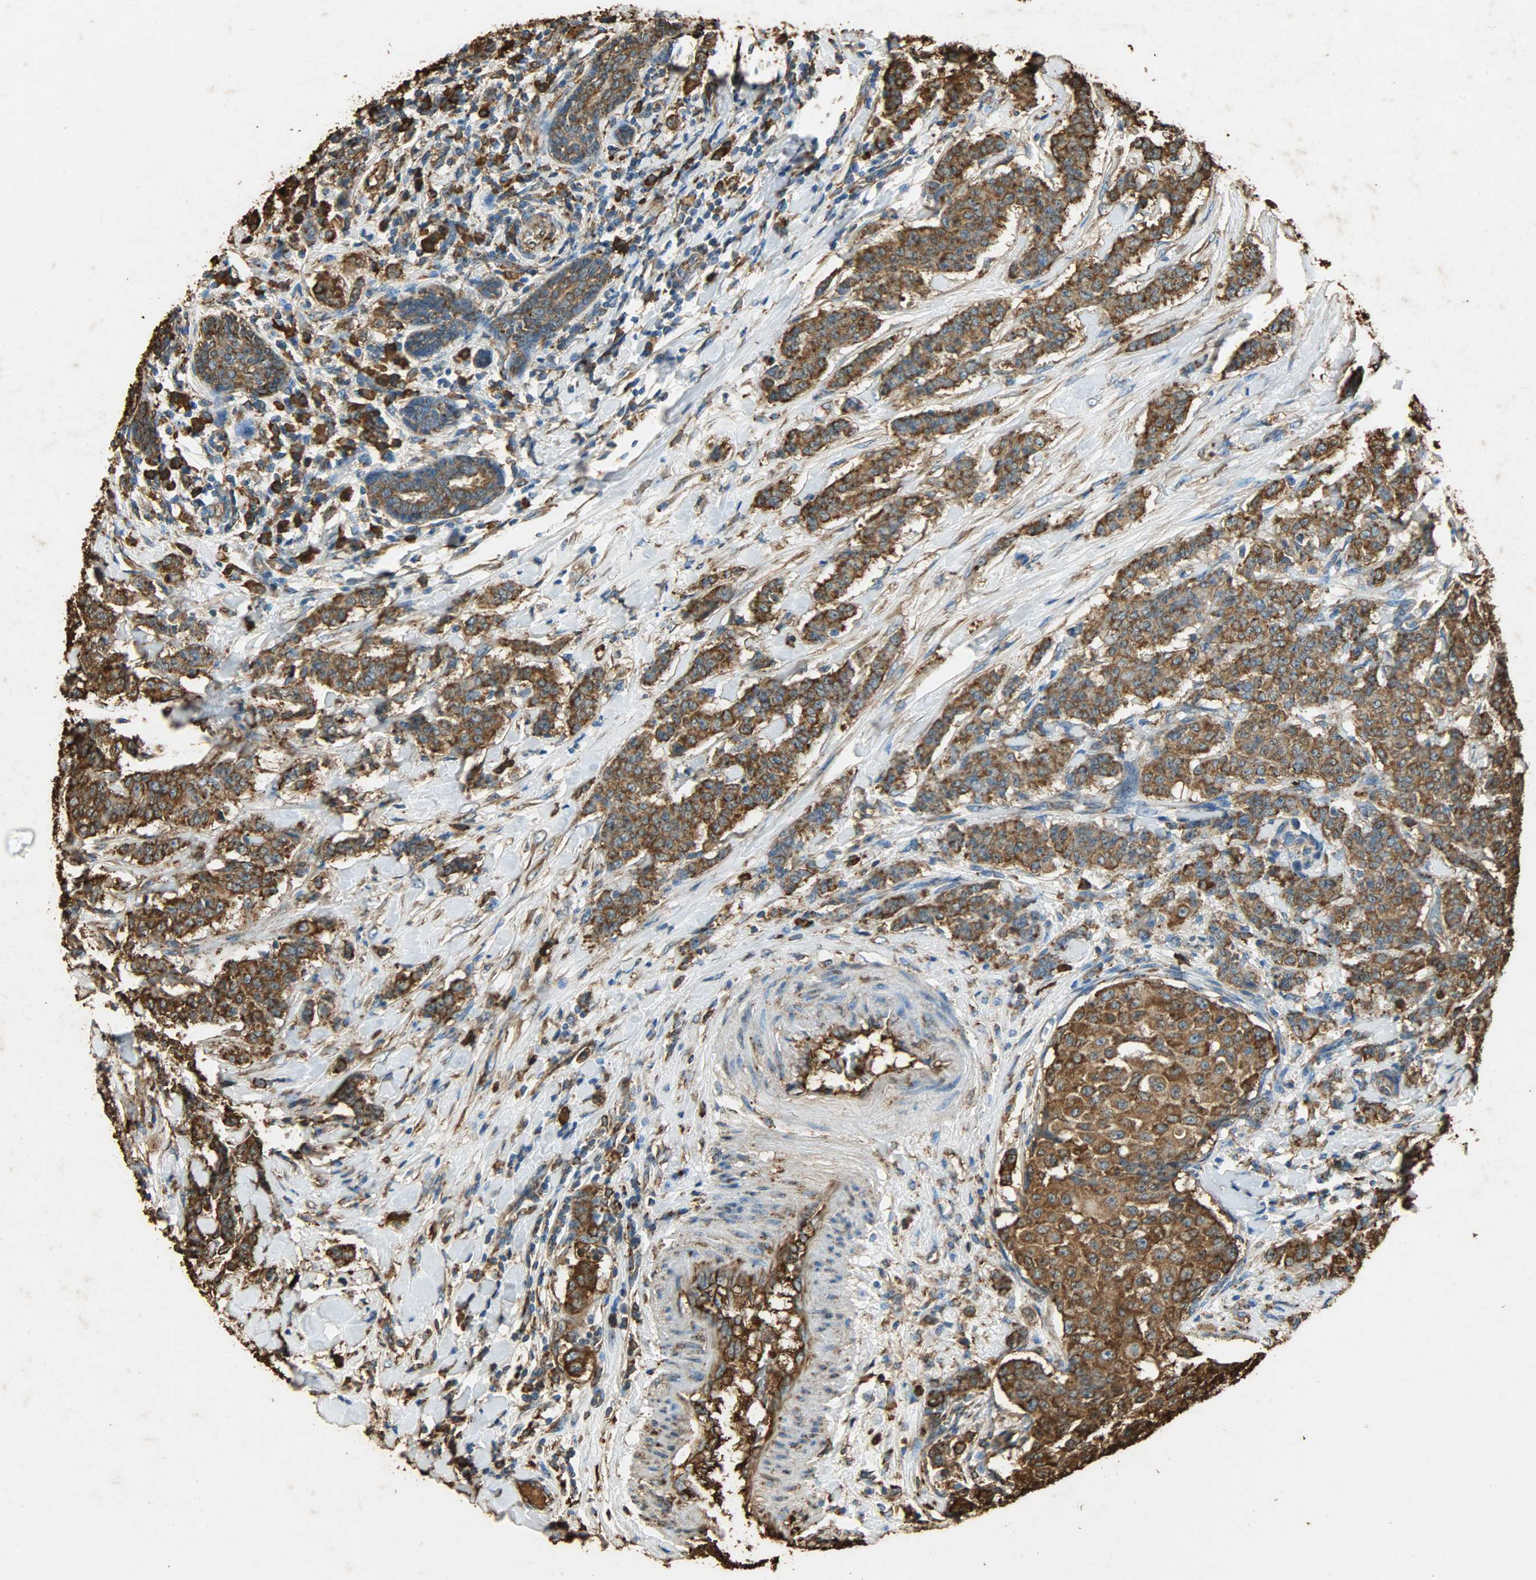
{"staining": {"intensity": "strong", "quantity": ">75%", "location": "cytoplasmic/membranous"}, "tissue": "breast cancer", "cell_type": "Tumor cells", "image_type": "cancer", "snomed": [{"axis": "morphology", "description": "Duct carcinoma"}, {"axis": "topography", "description": "Breast"}], "caption": "A high amount of strong cytoplasmic/membranous positivity is present in about >75% of tumor cells in breast cancer tissue.", "gene": "HSP90B1", "patient": {"sex": "female", "age": 40}}